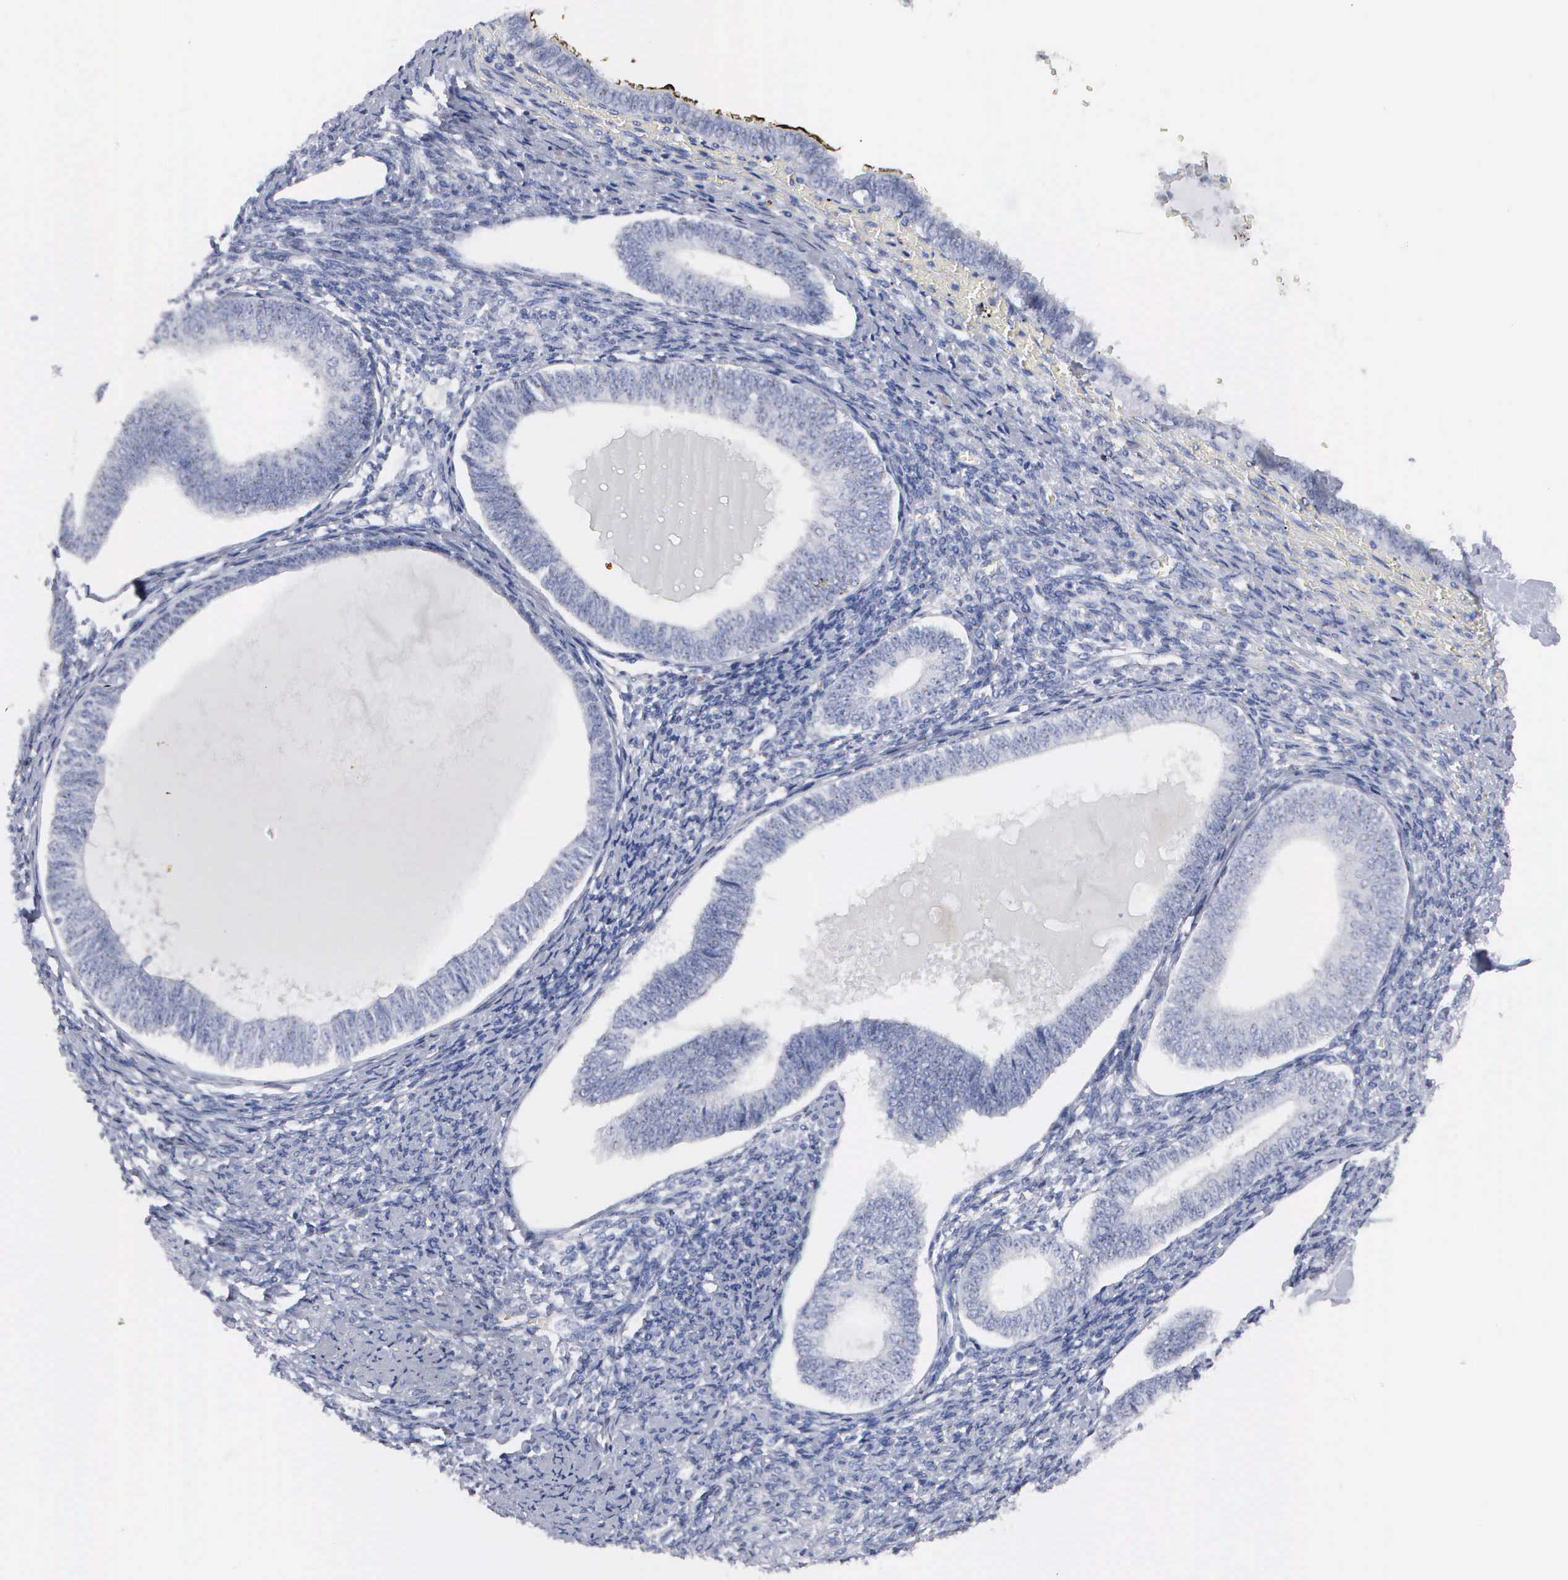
{"staining": {"intensity": "negative", "quantity": "none", "location": "none"}, "tissue": "endometrium", "cell_type": "Cells in endometrial stroma", "image_type": "normal", "snomed": [{"axis": "morphology", "description": "Normal tissue, NOS"}, {"axis": "topography", "description": "Endometrium"}], "caption": "IHC image of normal human endometrium stained for a protein (brown), which exhibits no expression in cells in endometrial stroma. The staining was performed using DAB to visualize the protein expression in brown, while the nuclei were stained in blue with hematoxylin (Magnification: 20x).", "gene": "ASPHD2", "patient": {"sex": "female", "age": 82}}